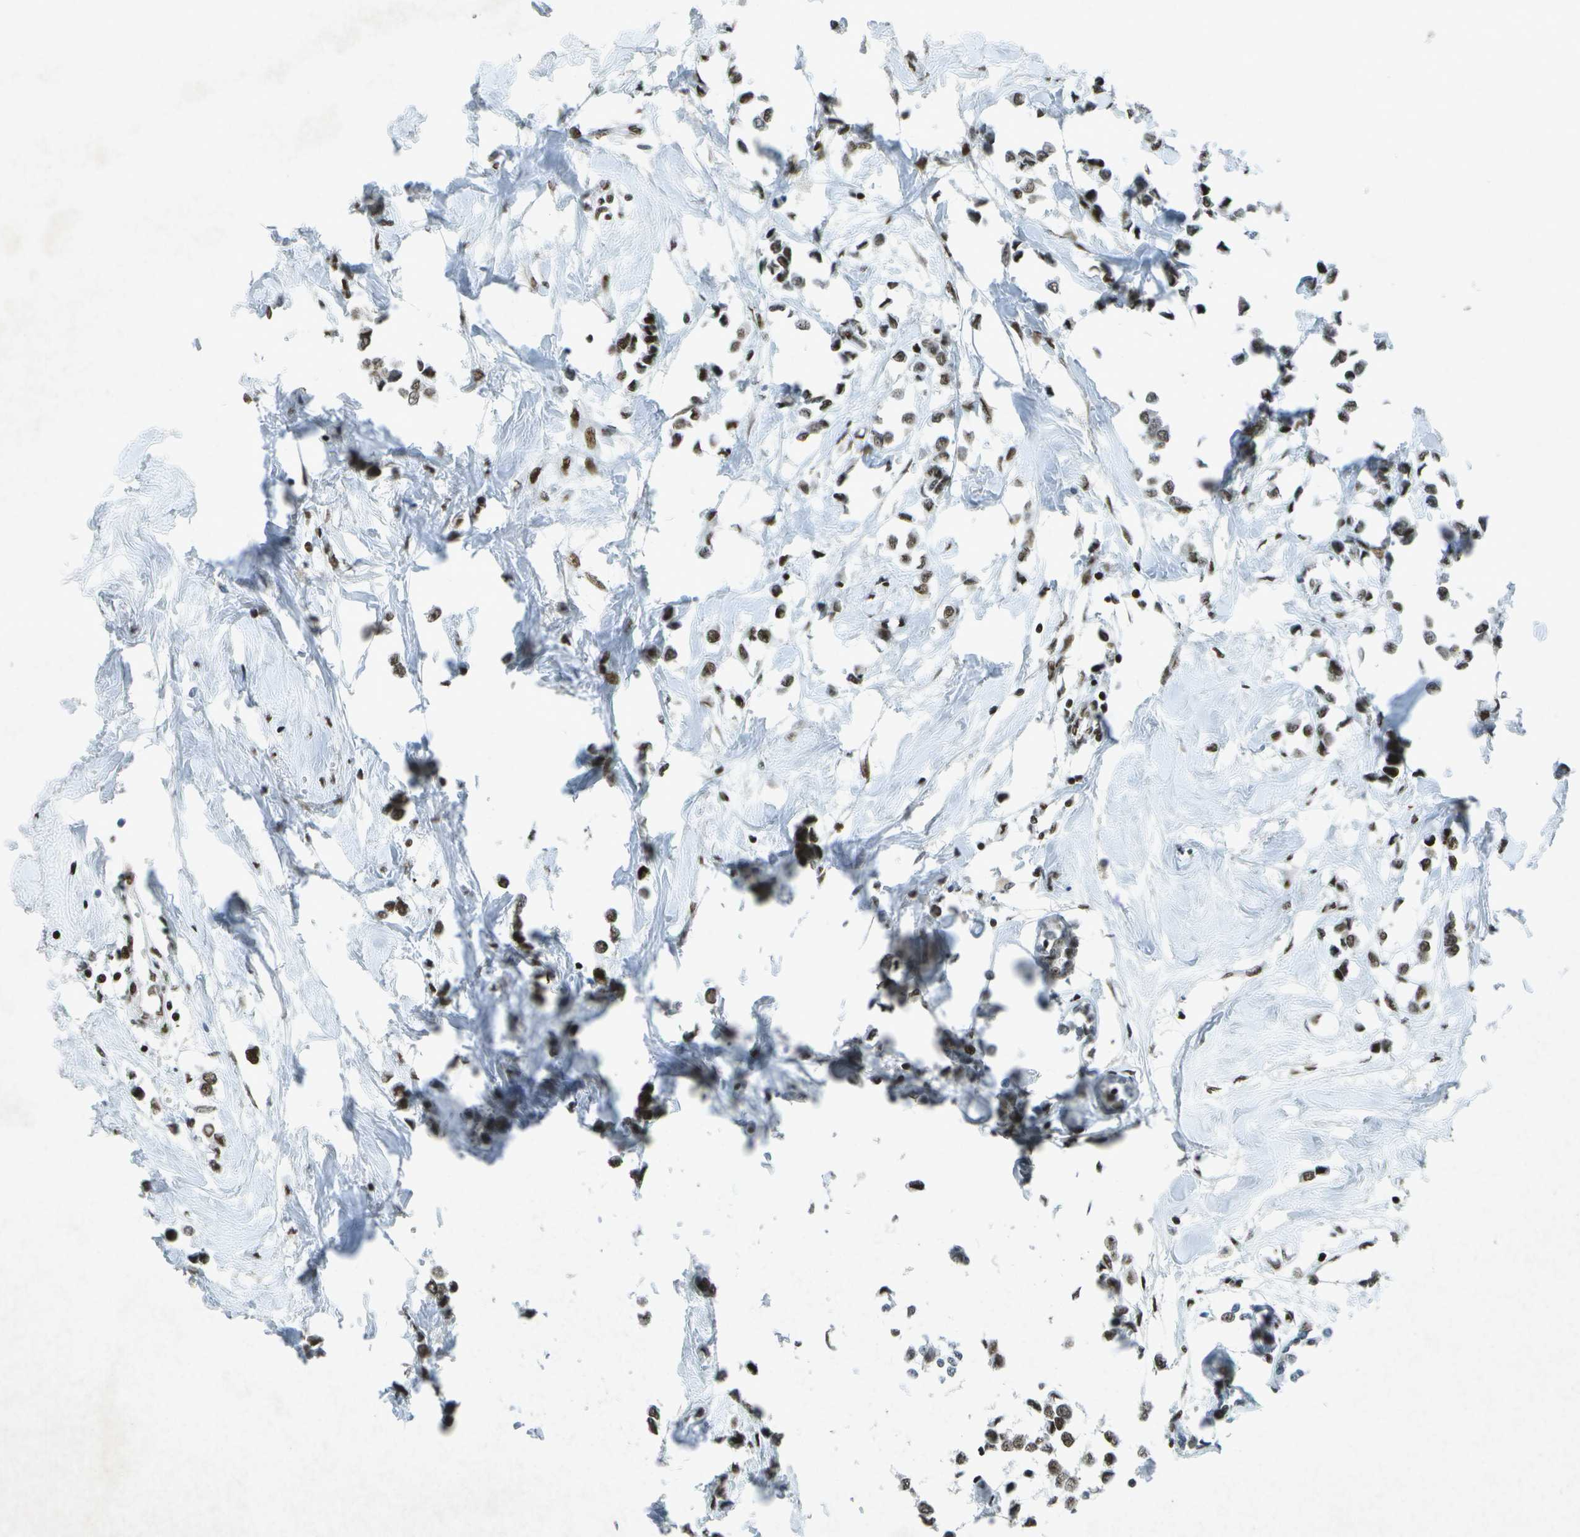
{"staining": {"intensity": "moderate", "quantity": ">75%", "location": "nuclear"}, "tissue": "breast cancer", "cell_type": "Tumor cells", "image_type": "cancer", "snomed": [{"axis": "morphology", "description": "Lobular carcinoma"}, {"axis": "topography", "description": "Breast"}], "caption": "Protein expression by immunohistochemistry (IHC) displays moderate nuclear expression in approximately >75% of tumor cells in breast cancer (lobular carcinoma). The staining was performed using DAB to visualize the protein expression in brown, while the nuclei were stained in blue with hematoxylin (Magnification: 20x).", "gene": "MTA2", "patient": {"sex": "female", "age": 51}}